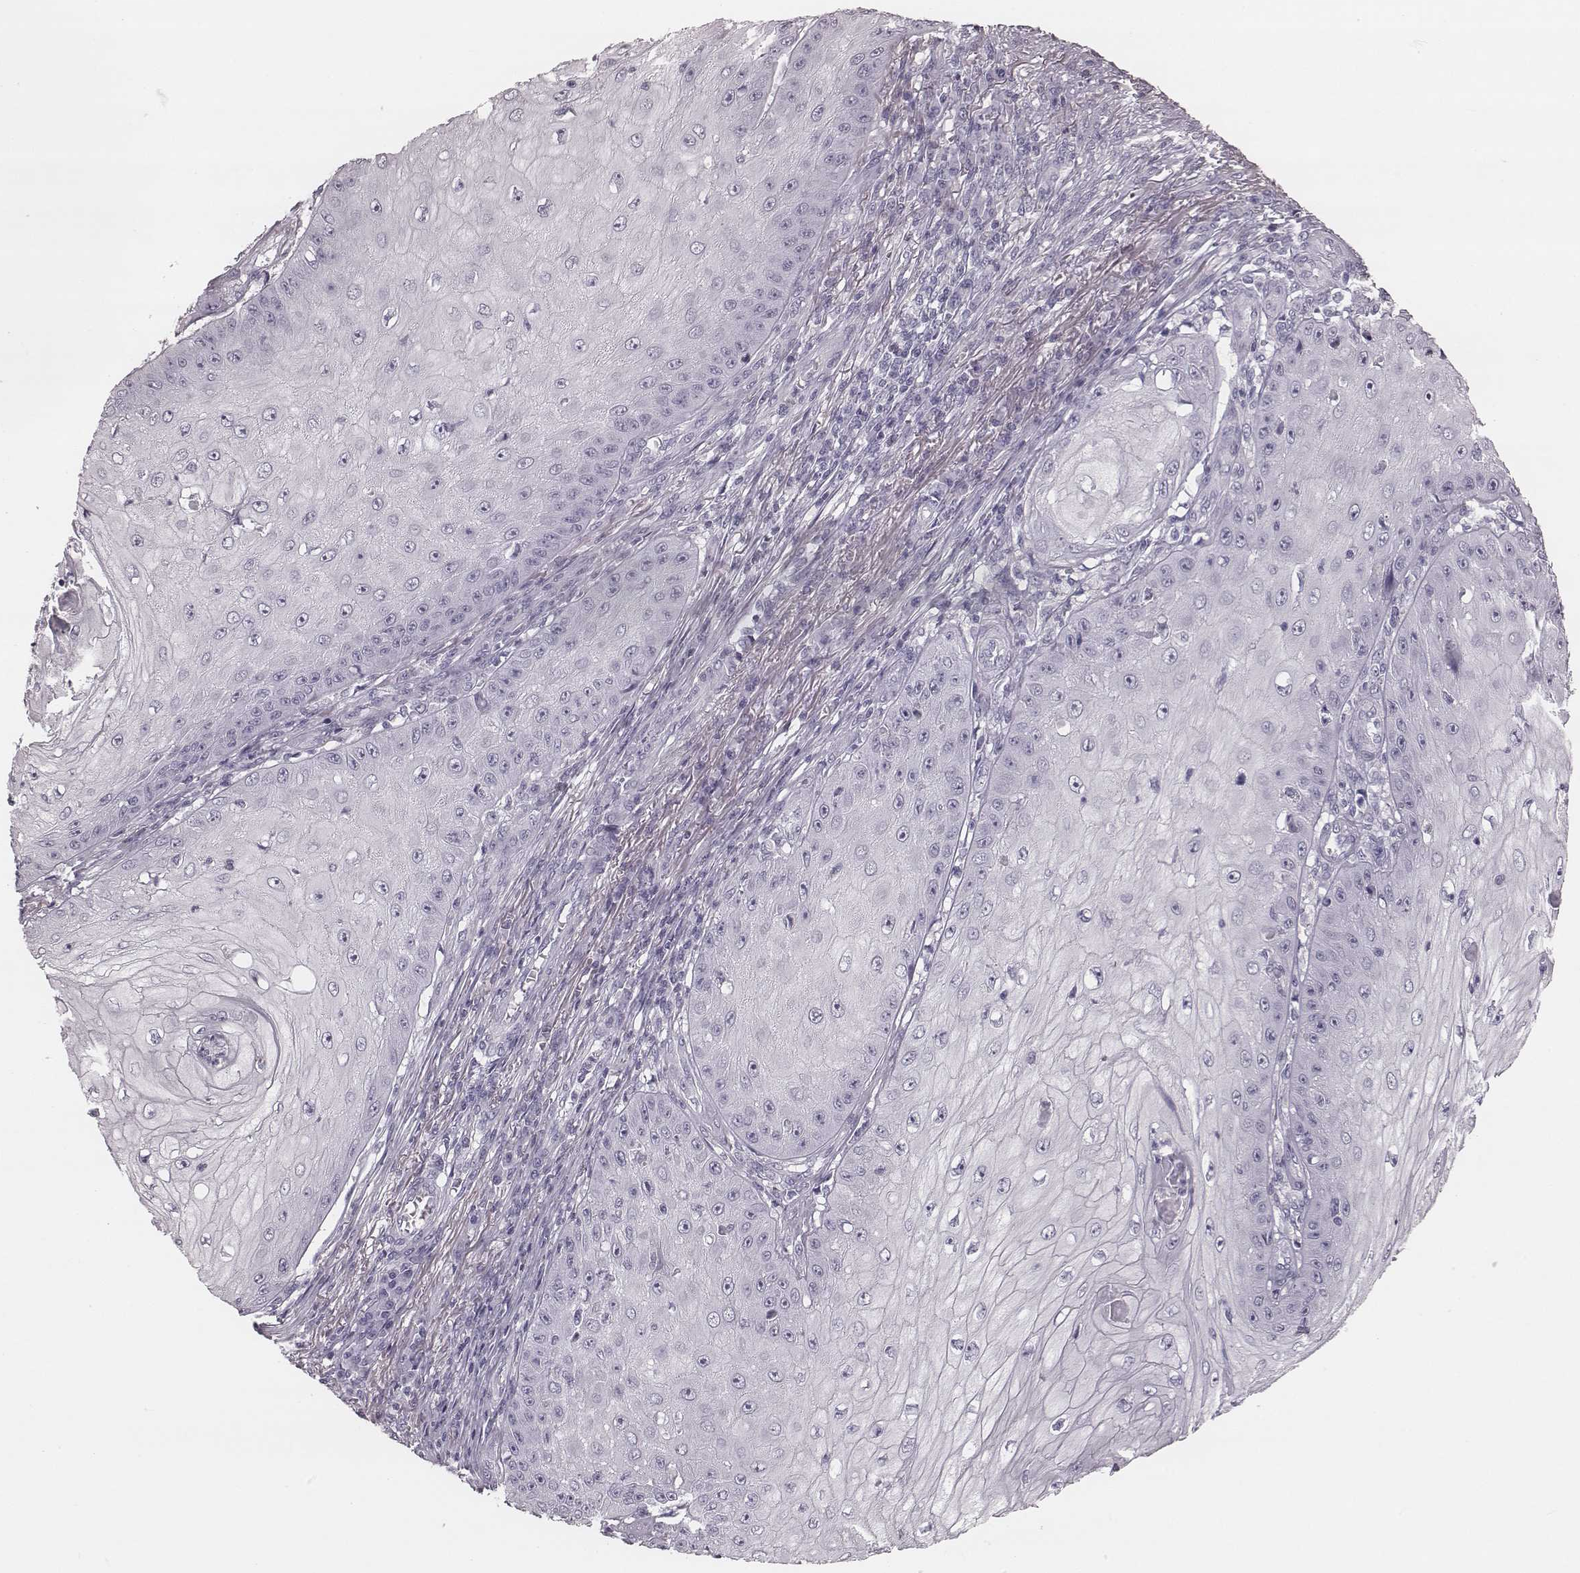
{"staining": {"intensity": "negative", "quantity": "none", "location": "none"}, "tissue": "skin cancer", "cell_type": "Tumor cells", "image_type": "cancer", "snomed": [{"axis": "morphology", "description": "Squamous cell carcinoma, NOS"}, {"axis": "topography", "description": "Skin"}], "caption": "A high-resolution image shows immunohistochemistry staining of squamous cell carcinoma (skin), which displays no significant expression in tumor cells.", "gene": "KRT74", "patient": {"sex": "male", "age": 70}}